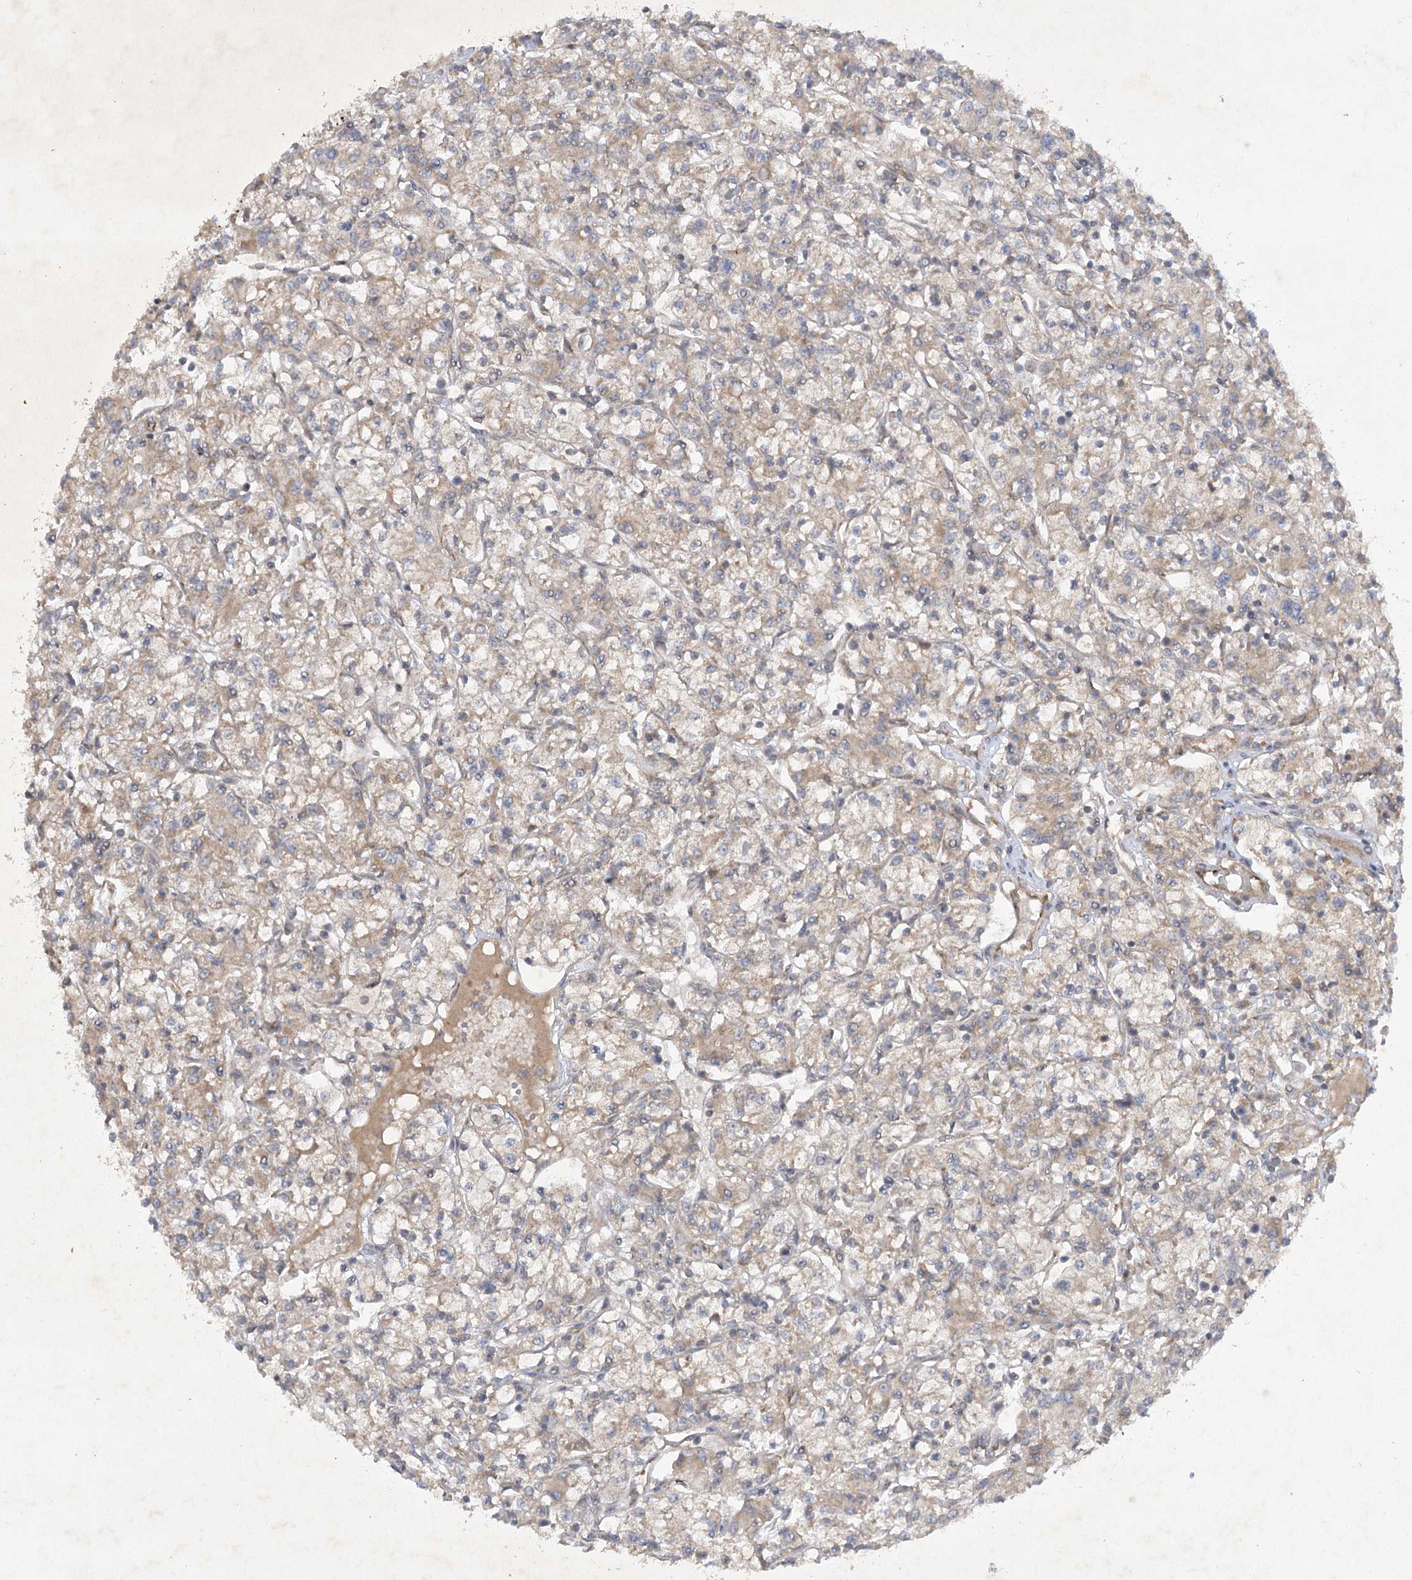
{"staining": {"intensity": "weak", "quantity": ">75%", "location": "cytoplasmic/membranous"}, "tissue": "renal cancer", "cell_type": "Tumor cells", "image_type": "cancer", "snomed": [{"axis": "morphology", "description": "Adenocarcinoma, NOS"}, {"axis": "topography", "description": "Kidney"}], "caption": "This is a micrograph of immunohistochemistry (IHC) staining of renal cancer, which shows weak staining in the cytoplasmic/membranous of tumor cells.", "gene": "TRAF3IP1", "patient": {"sex": "female", "age": 59}}